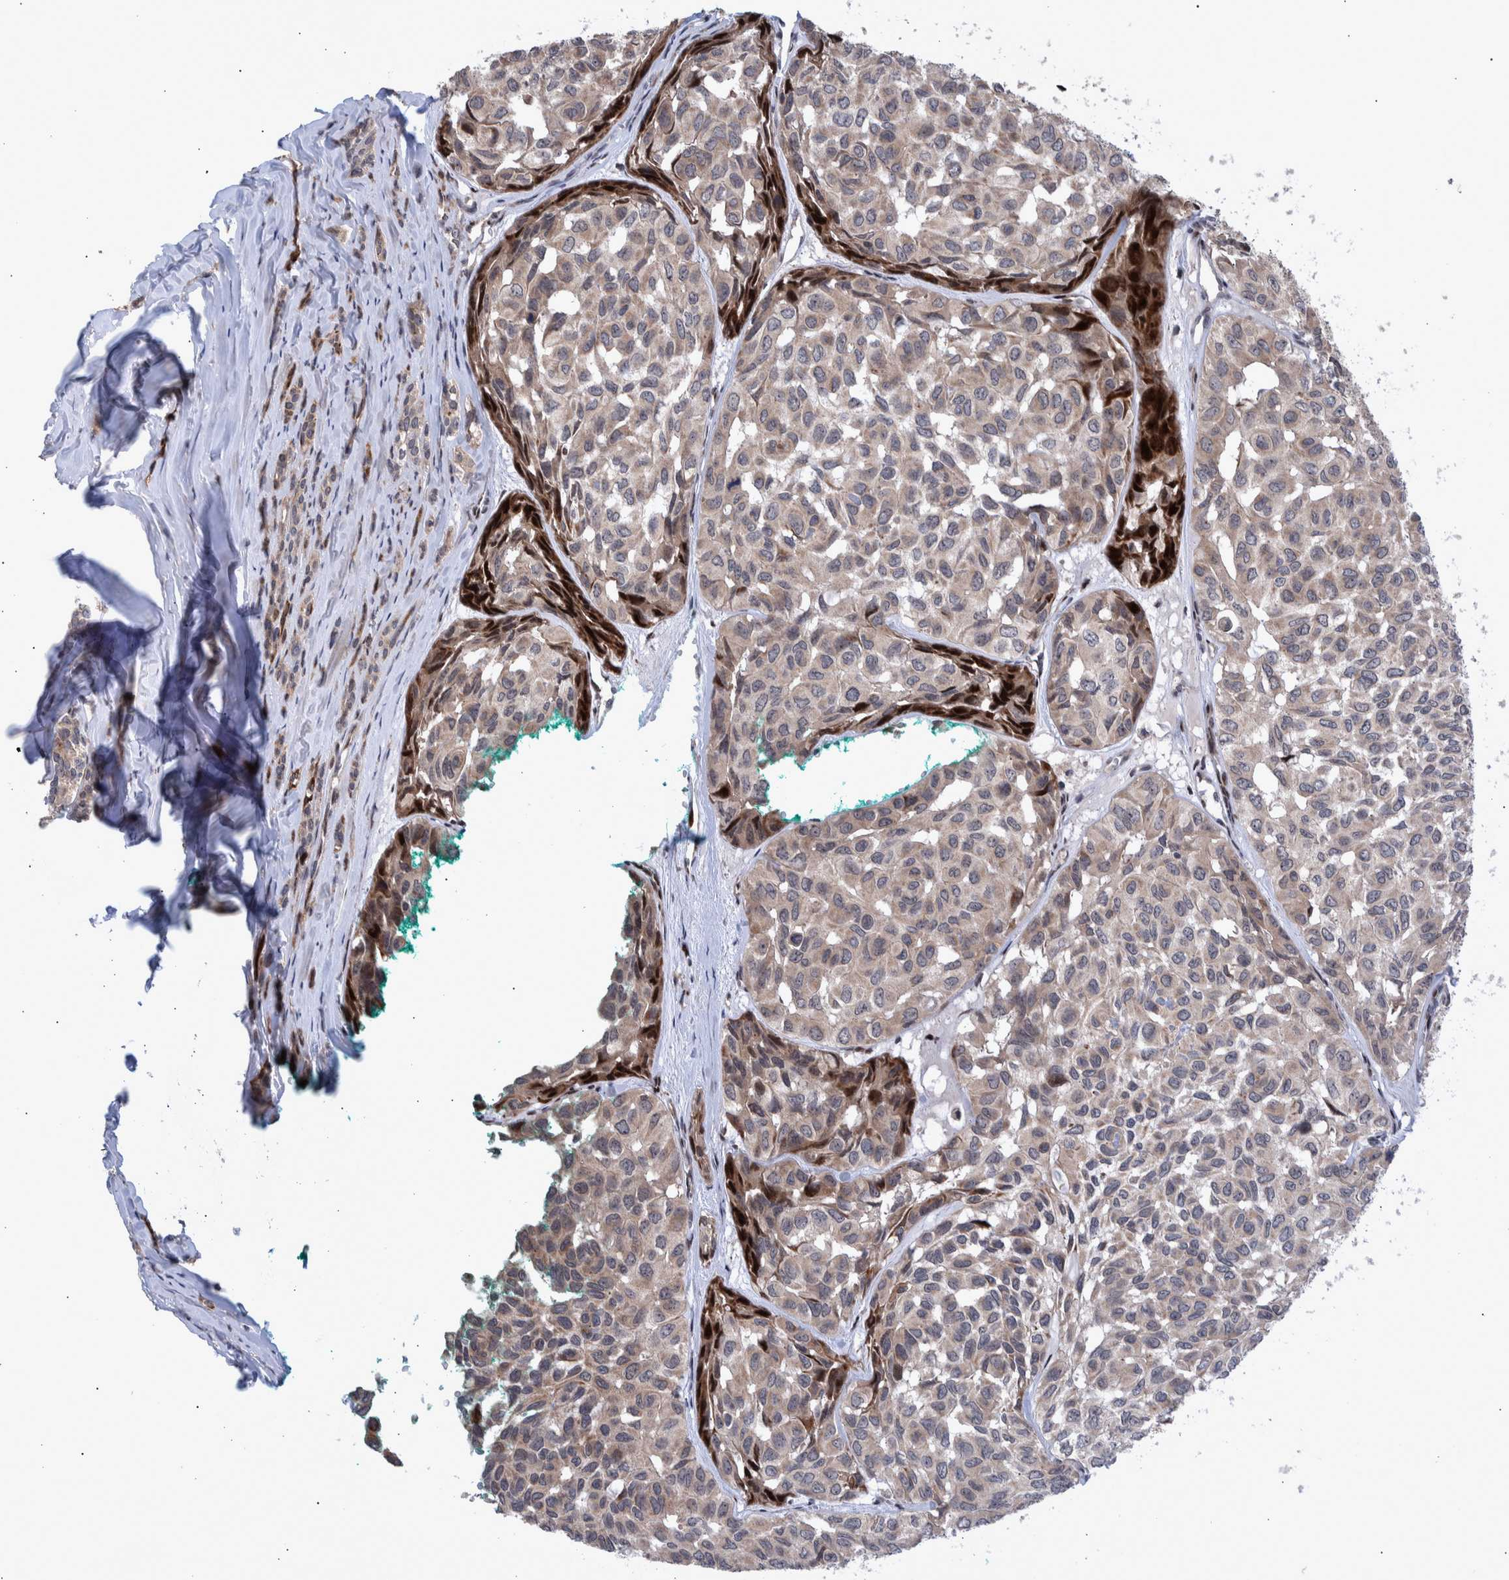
{"staining": {"intensity": "strong", "quantity": "<25%", "location": "cytoplasmic/membranous,nuclear"}, "tissue": "head and neck cancer", "cell_type": "Tumor cells", "image_type": "cancer", "snomed": [{"axis": "morphology", "description": "Adenocarcinoma, NOS"}, {"axis": "topography", "description": "Salivary gland, NOS"}, {"axis": "topography", "description": "Head-Neck"}], "caption": "Protein staining of head and neck cancer tissue demonstrates strong cytoplasmic/membranous and nuclear positivity in approximately <25% of tumor cells. The protein is shown in brown color, while the nuclei are stained blue.", "gene": "SHISA6", "patient": {"sex": "female", "age": 76}}